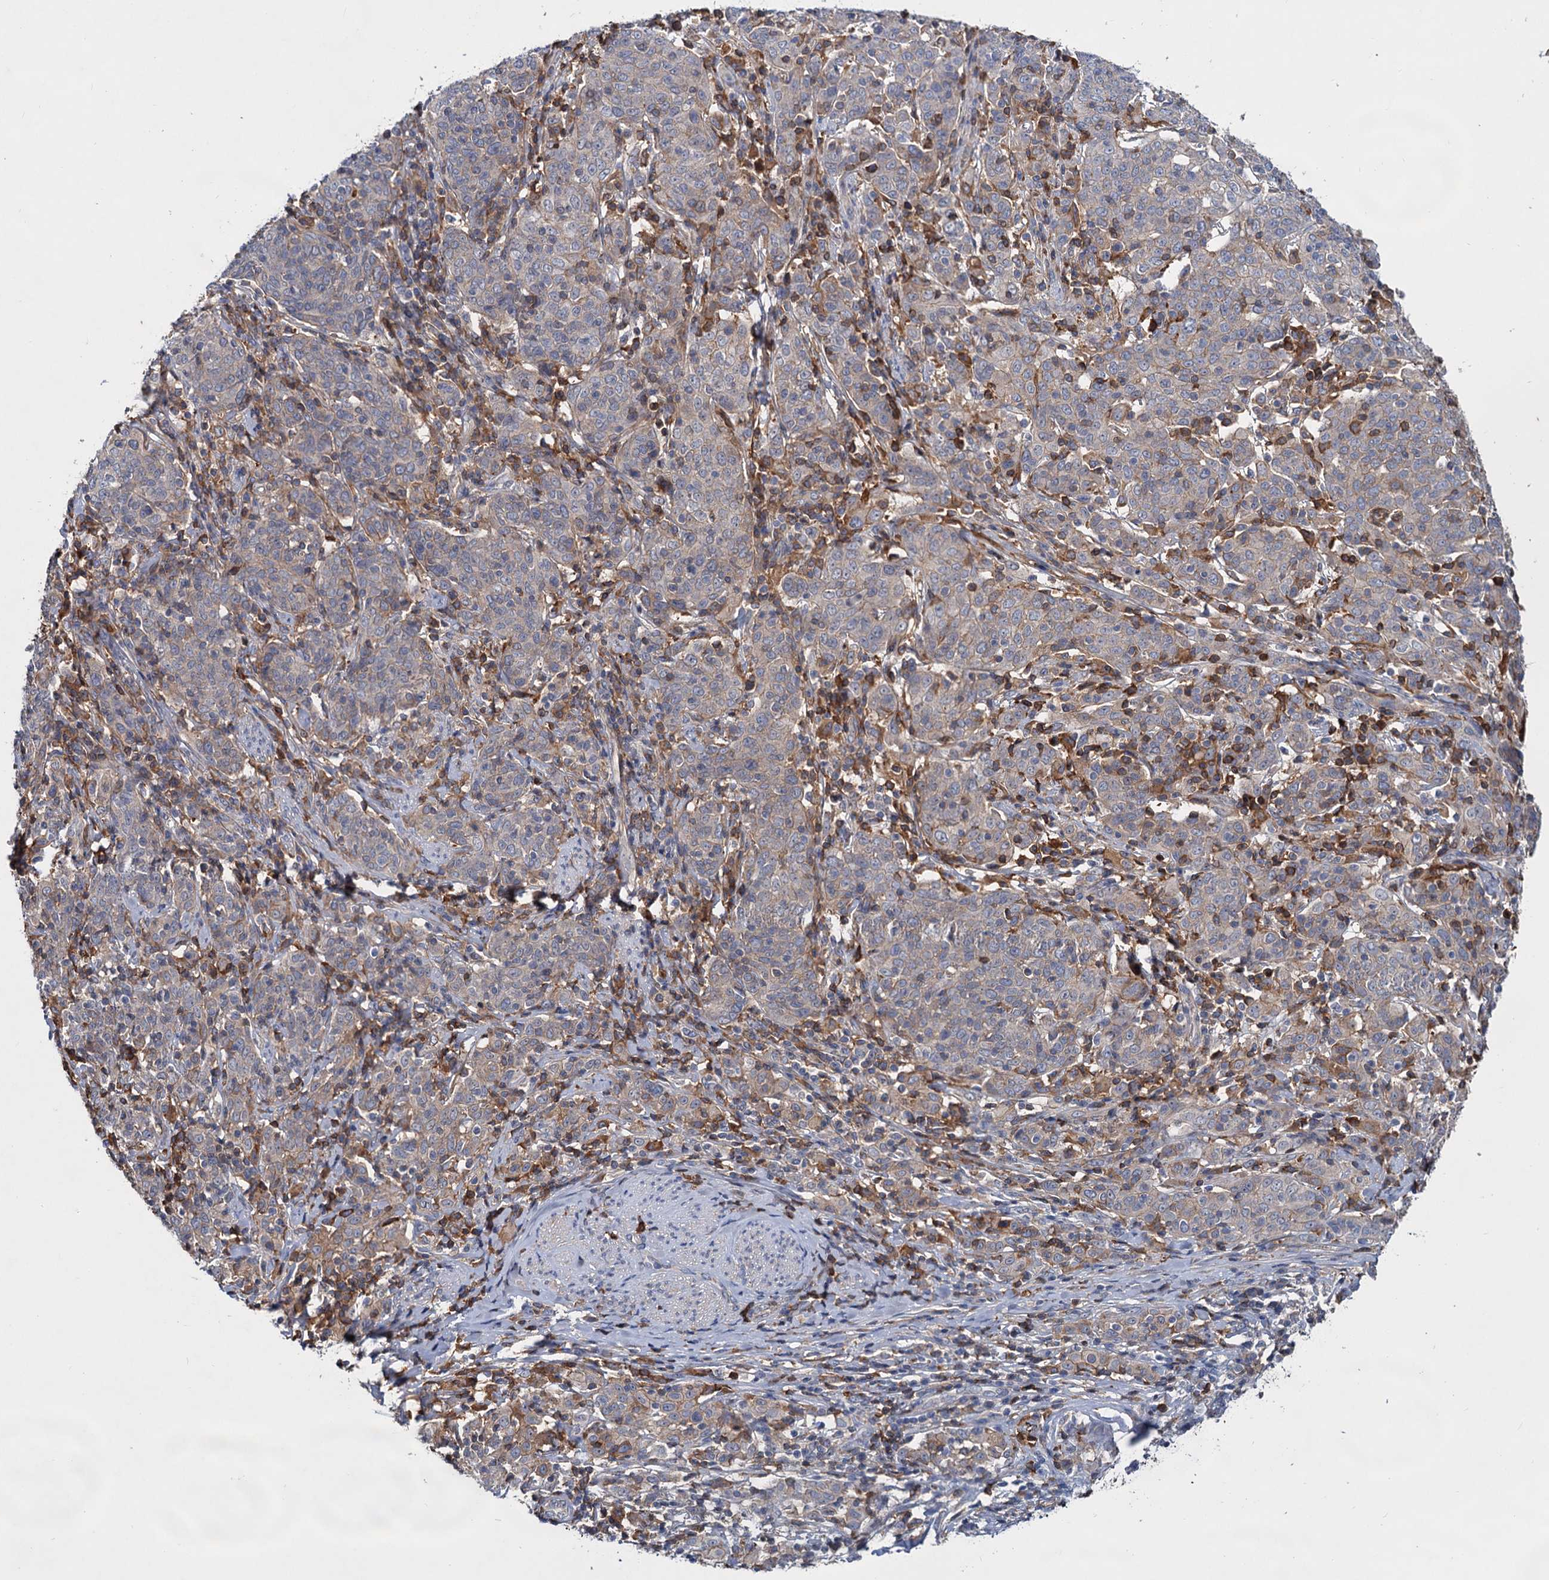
{"staining": {"intensity": "weak", "quantity": "<25%", "location": "cytoplasmic/membranous"}, "tissue": "cervical cancer", "cell_type": "Tumor cells", "image_type": "cancer", "snomed": [{"axis": "morphology", "description": "Squamous cell carcinoma, NOS"}, {"axis": "topography", "description": "Cervix"}], "caption": "Squamous cell carcinoma (cervical) stained for a protein using immunohistochemistry (IHC) reveals no staining tumor cells.", "gene": "CHRD", "patient": {"sex": "female", "age": 67}}